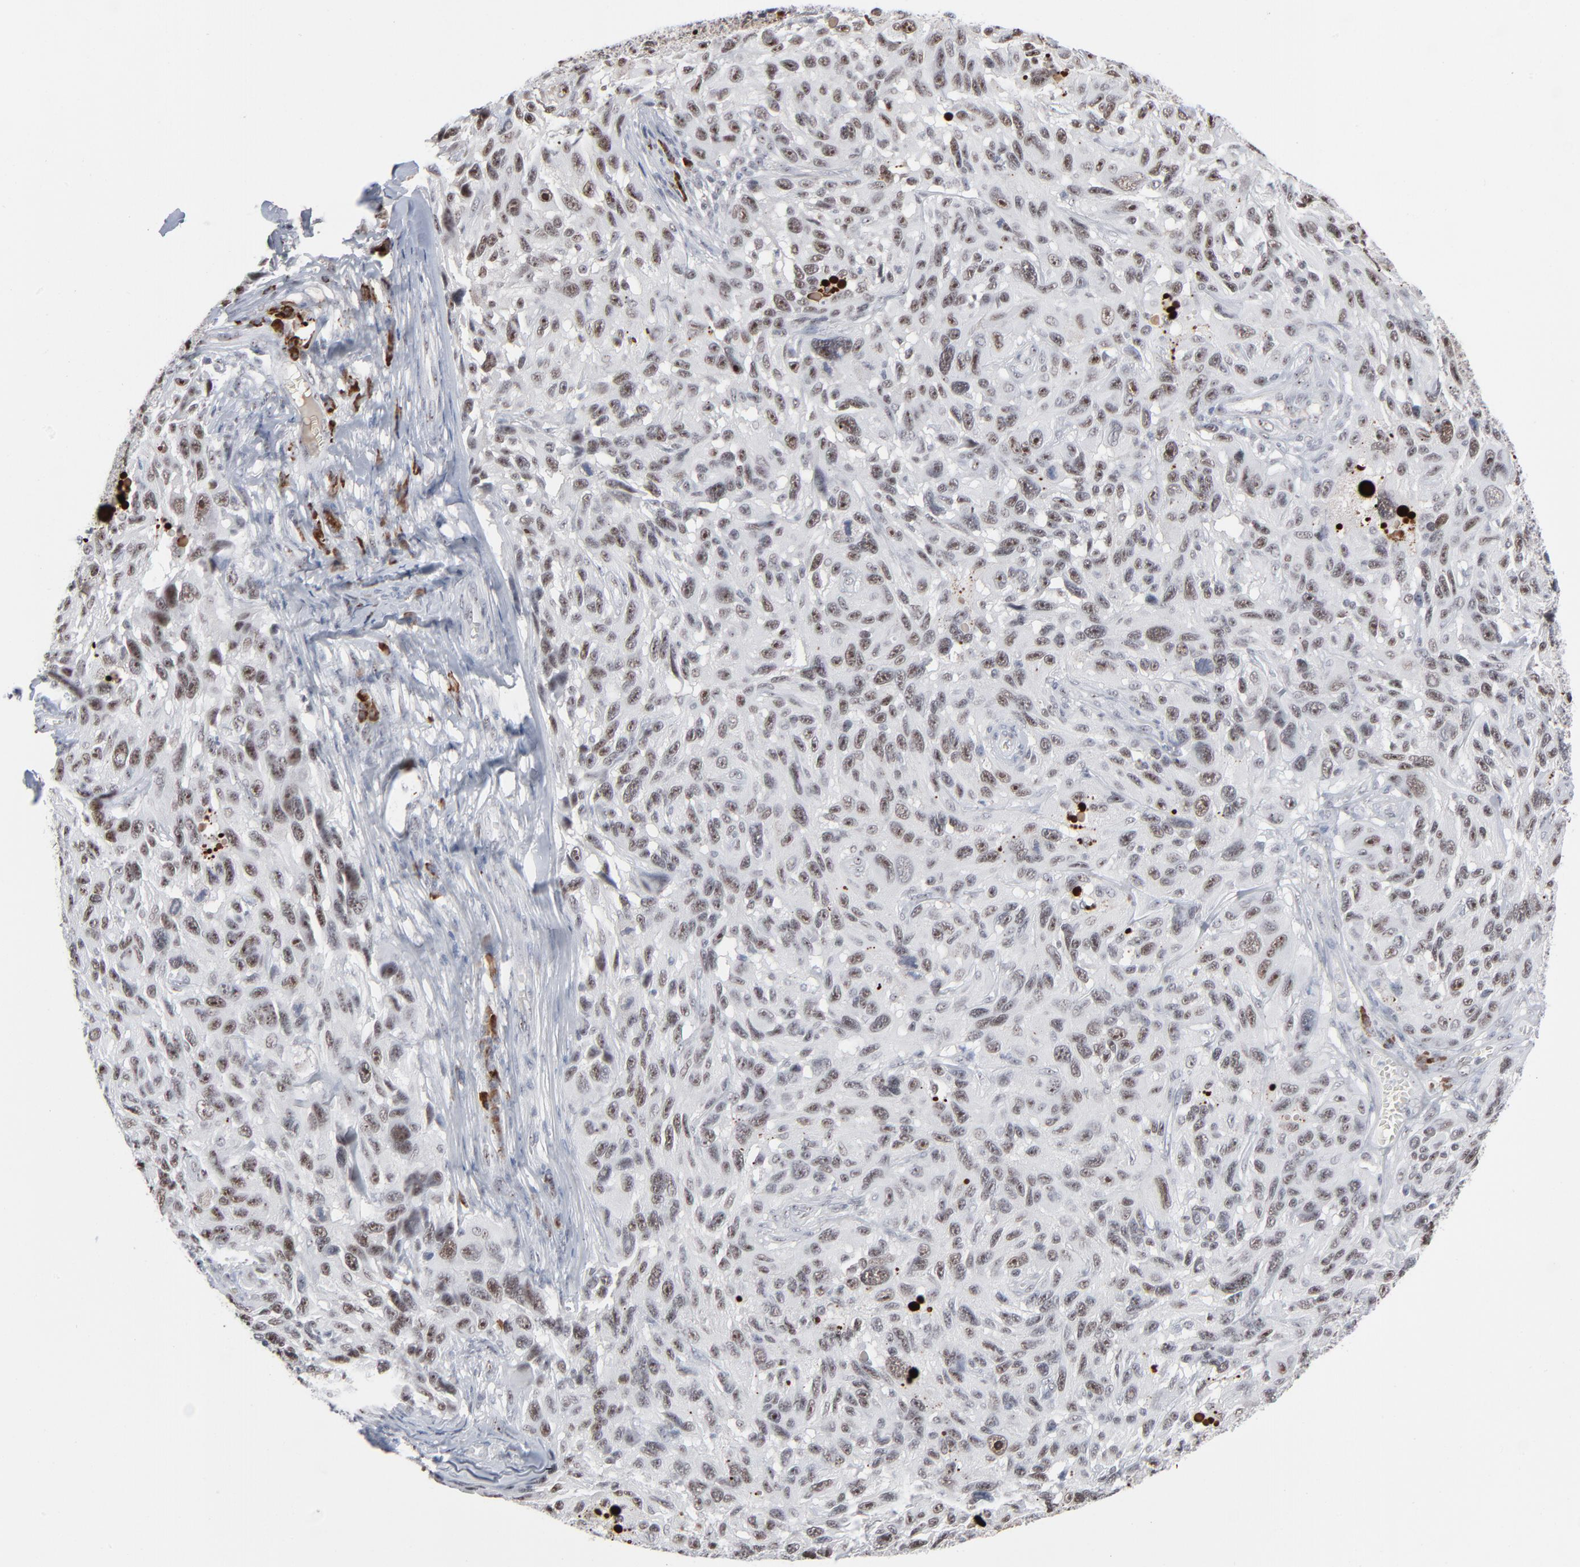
{"staining": {"intensity": "moderate", "quantity": ">75%", "location": "nuclear"}, "tissue": "melanoma", "cell_type": "Tumor cells", "image_type": "cancer", "snomed": [{"axis": "morphology", "description": "Malignant melanoma, NOS"}, {"axis": "topography", "description": "Skin"}], "caption": "Malignant melanoma stained with IHC demonstrates moderate nuclear expression in about >75% of tumor cells.", "gene": "MPHOSPH6", "patient": {"sex": "male", "age": 53}}